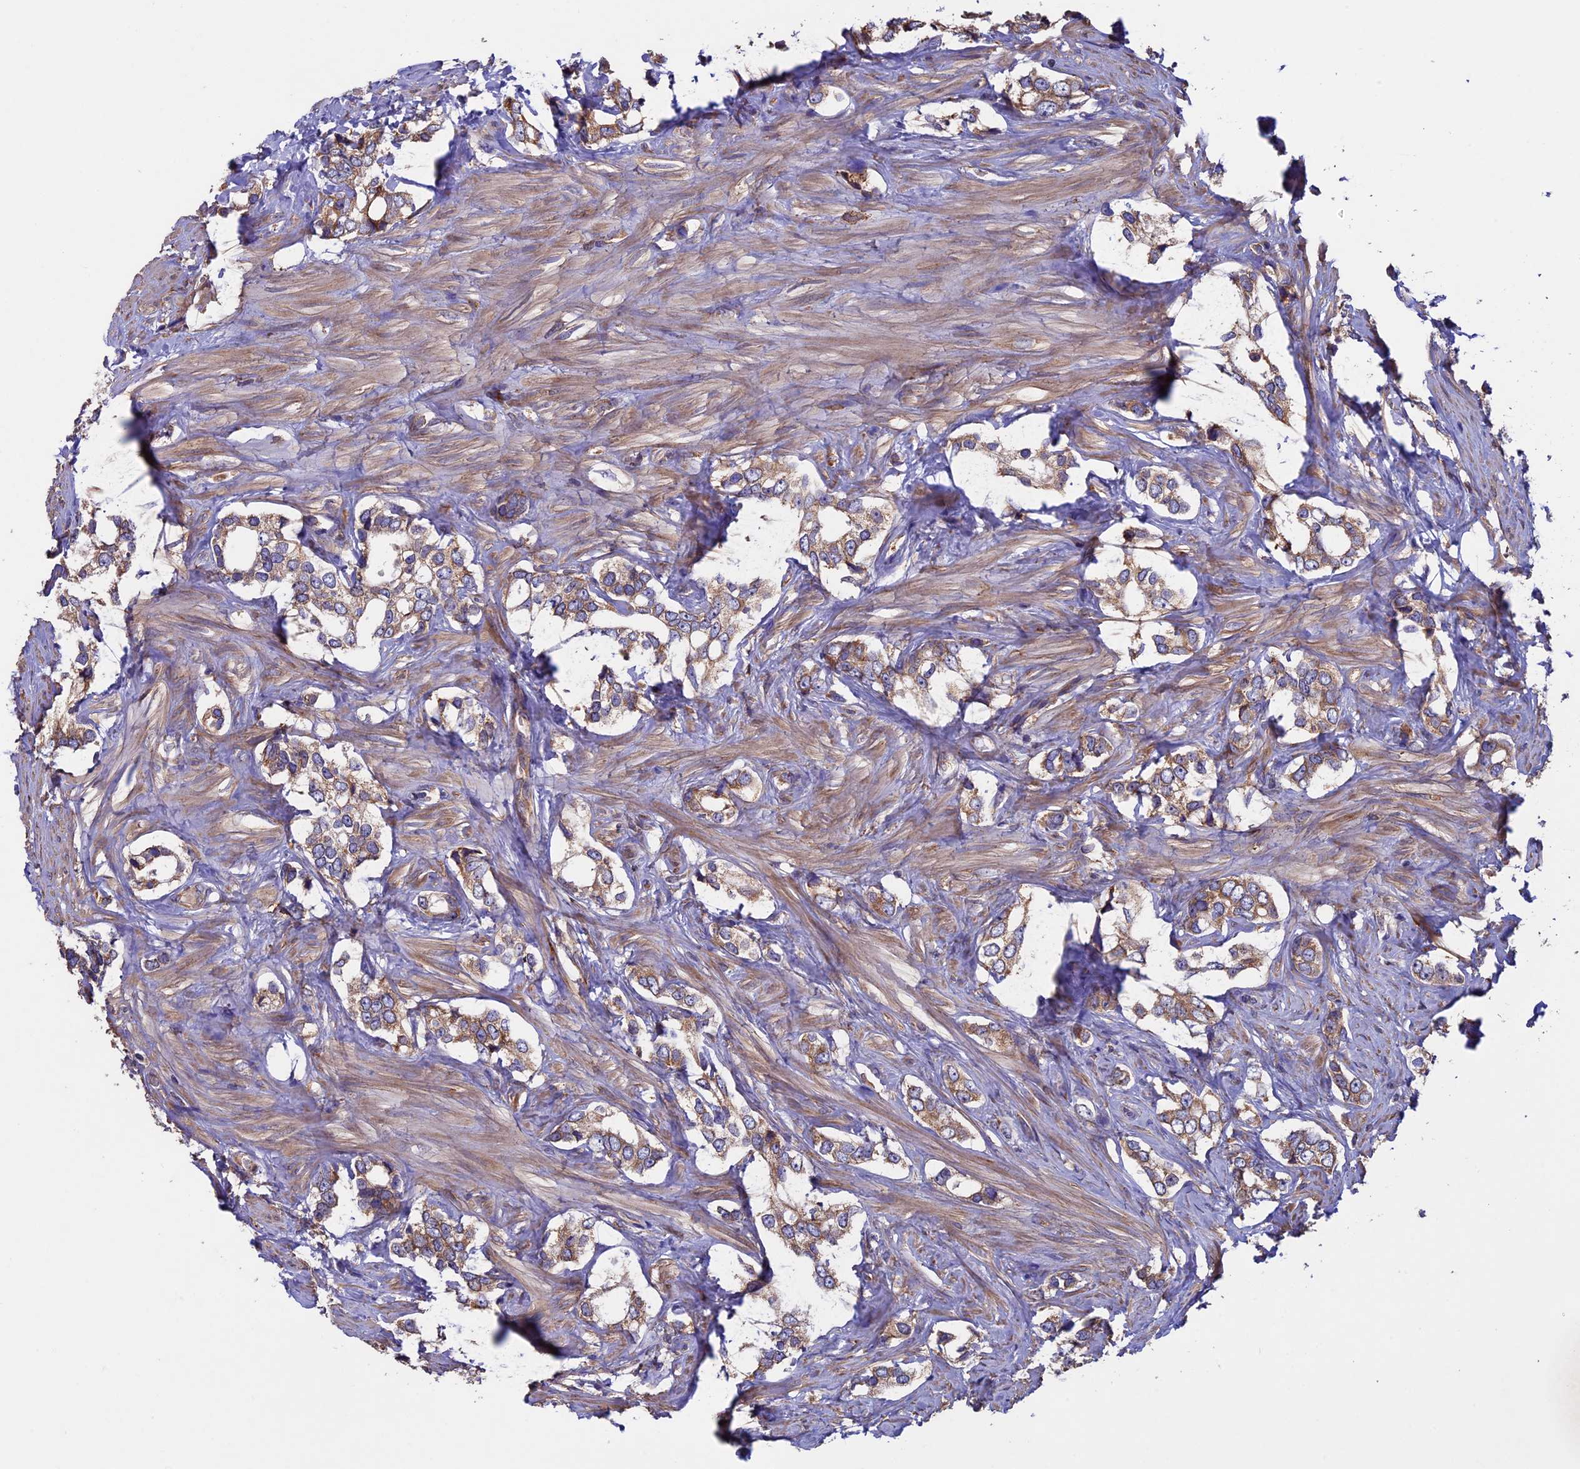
{"staining": {"intensity": "moderate", "quantity": ">75%", "location": "cytoplasmic/membranous"}, "tissue": "prostate cancer", "cell_type": "Tumor cells", "image_type": "cancer", "snomed": [{"axis": "morphology", "description": "Adenocarcinoma, High grade"}, {"axis": "topography", "description": "Prostate"}], "caption": "This histopathology image shows IHC staining of high-grade adenocarcinoma (prostate), with medium moderate cytoplasmic/membranous expression in approximately >75% of tumor cells.", "gene": "BTBD3", "patient": {"sex": "male", "age": 66}}